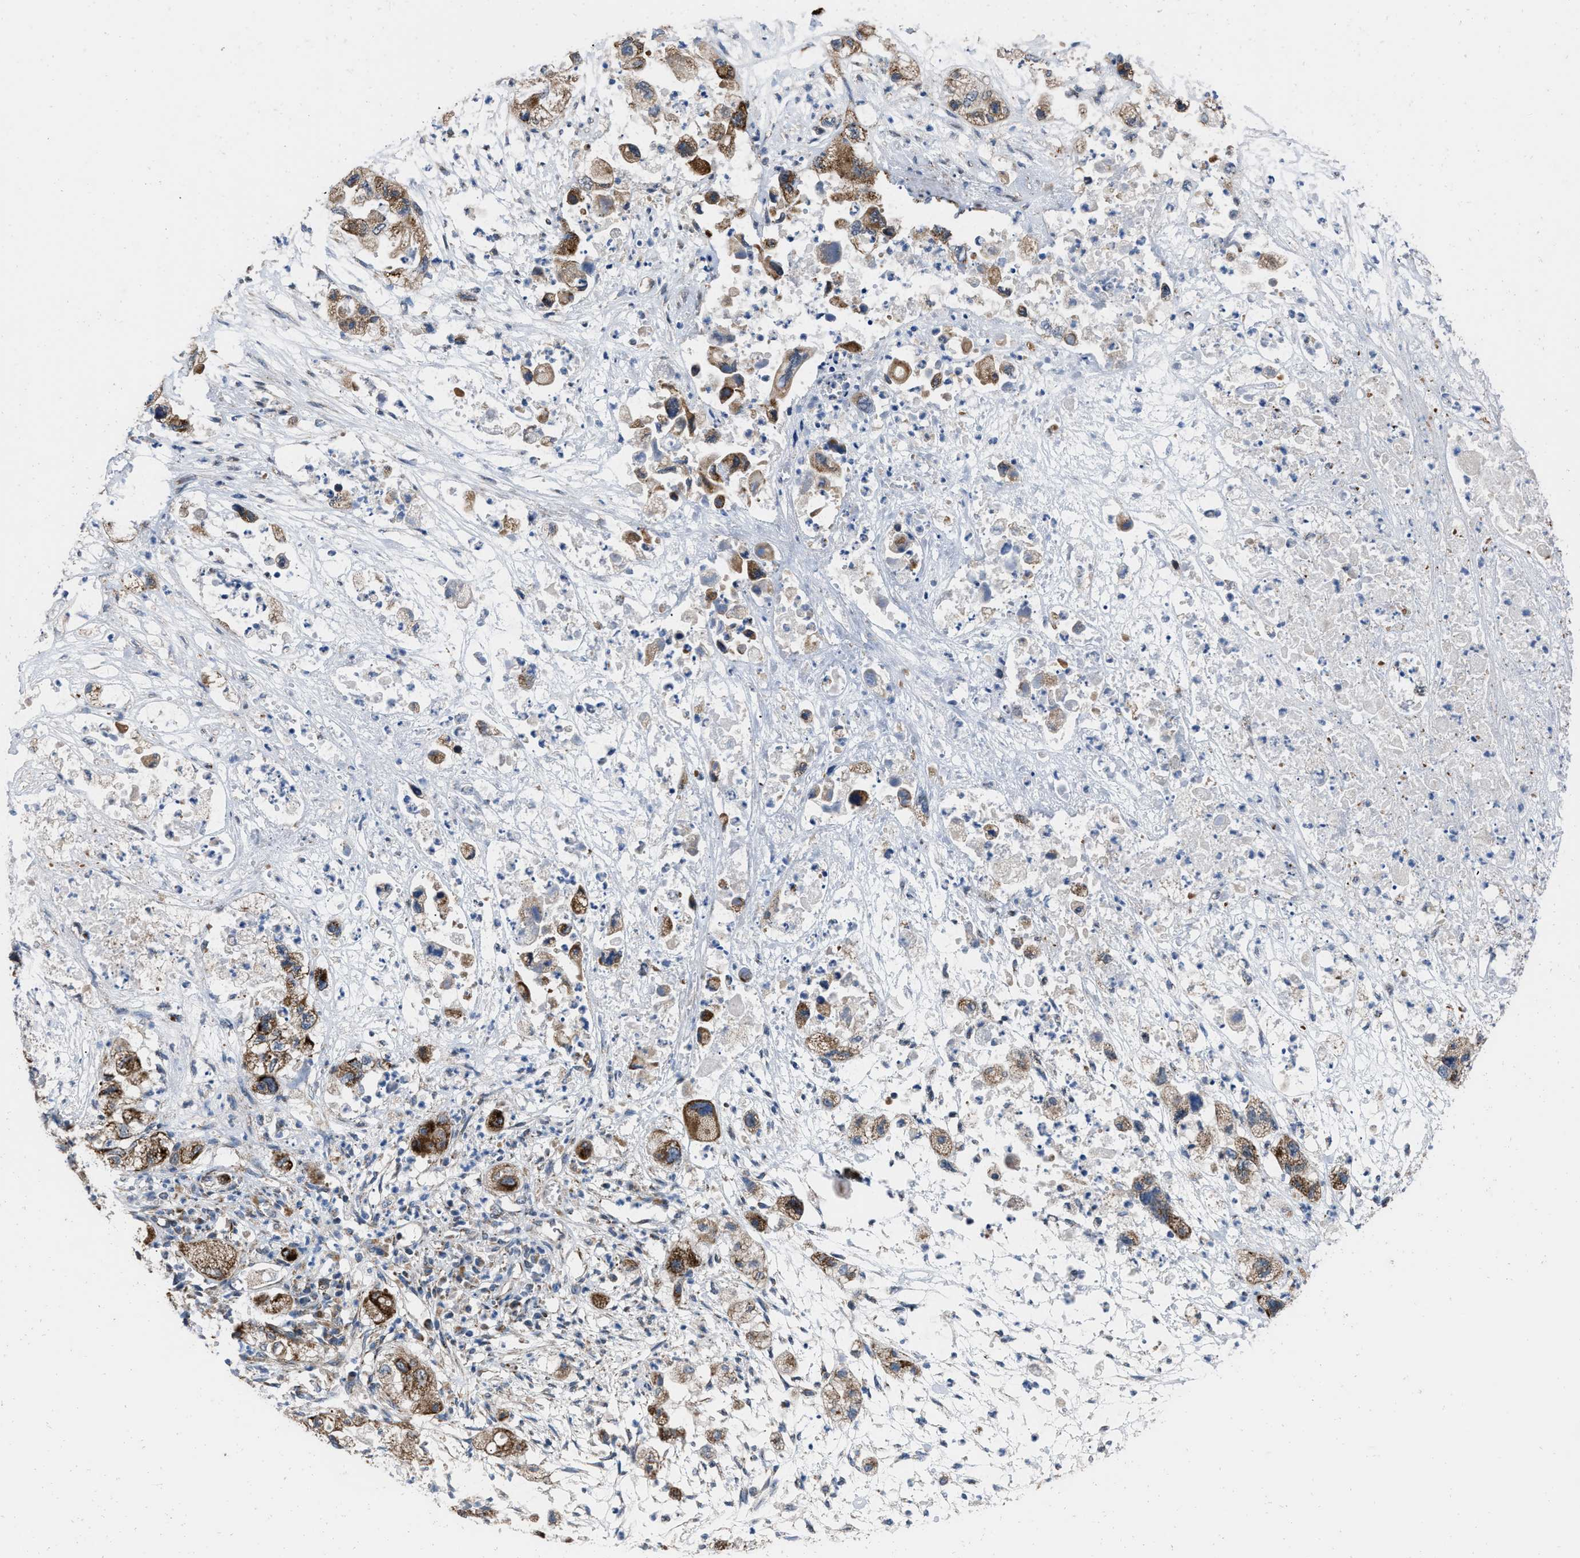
{"staining": {"intensity": "strong", "quantity": ">75%", "location": "cytoplasmic/membranous"}, "tissue": "pancreatic cancer", "cell_type": "Tumor cells", "image_type": "cancer", "snomed": [{"axis": "morphology", "description": "Adenocarcinoma, NOS"}, {"axis": "topography", "description": "Pancreas"}], "caption": "This histopathology image exhibits pancreatic adenocarcinoma stained with immunohistochemistry to label a protein in brown. The cytoplasmic/membranous of tumor cells show strong positivity for the protein. Nuclei are counter-stained blue.", "gene": "AKAP1", "patient": {"sex": "female", "age": 78}}